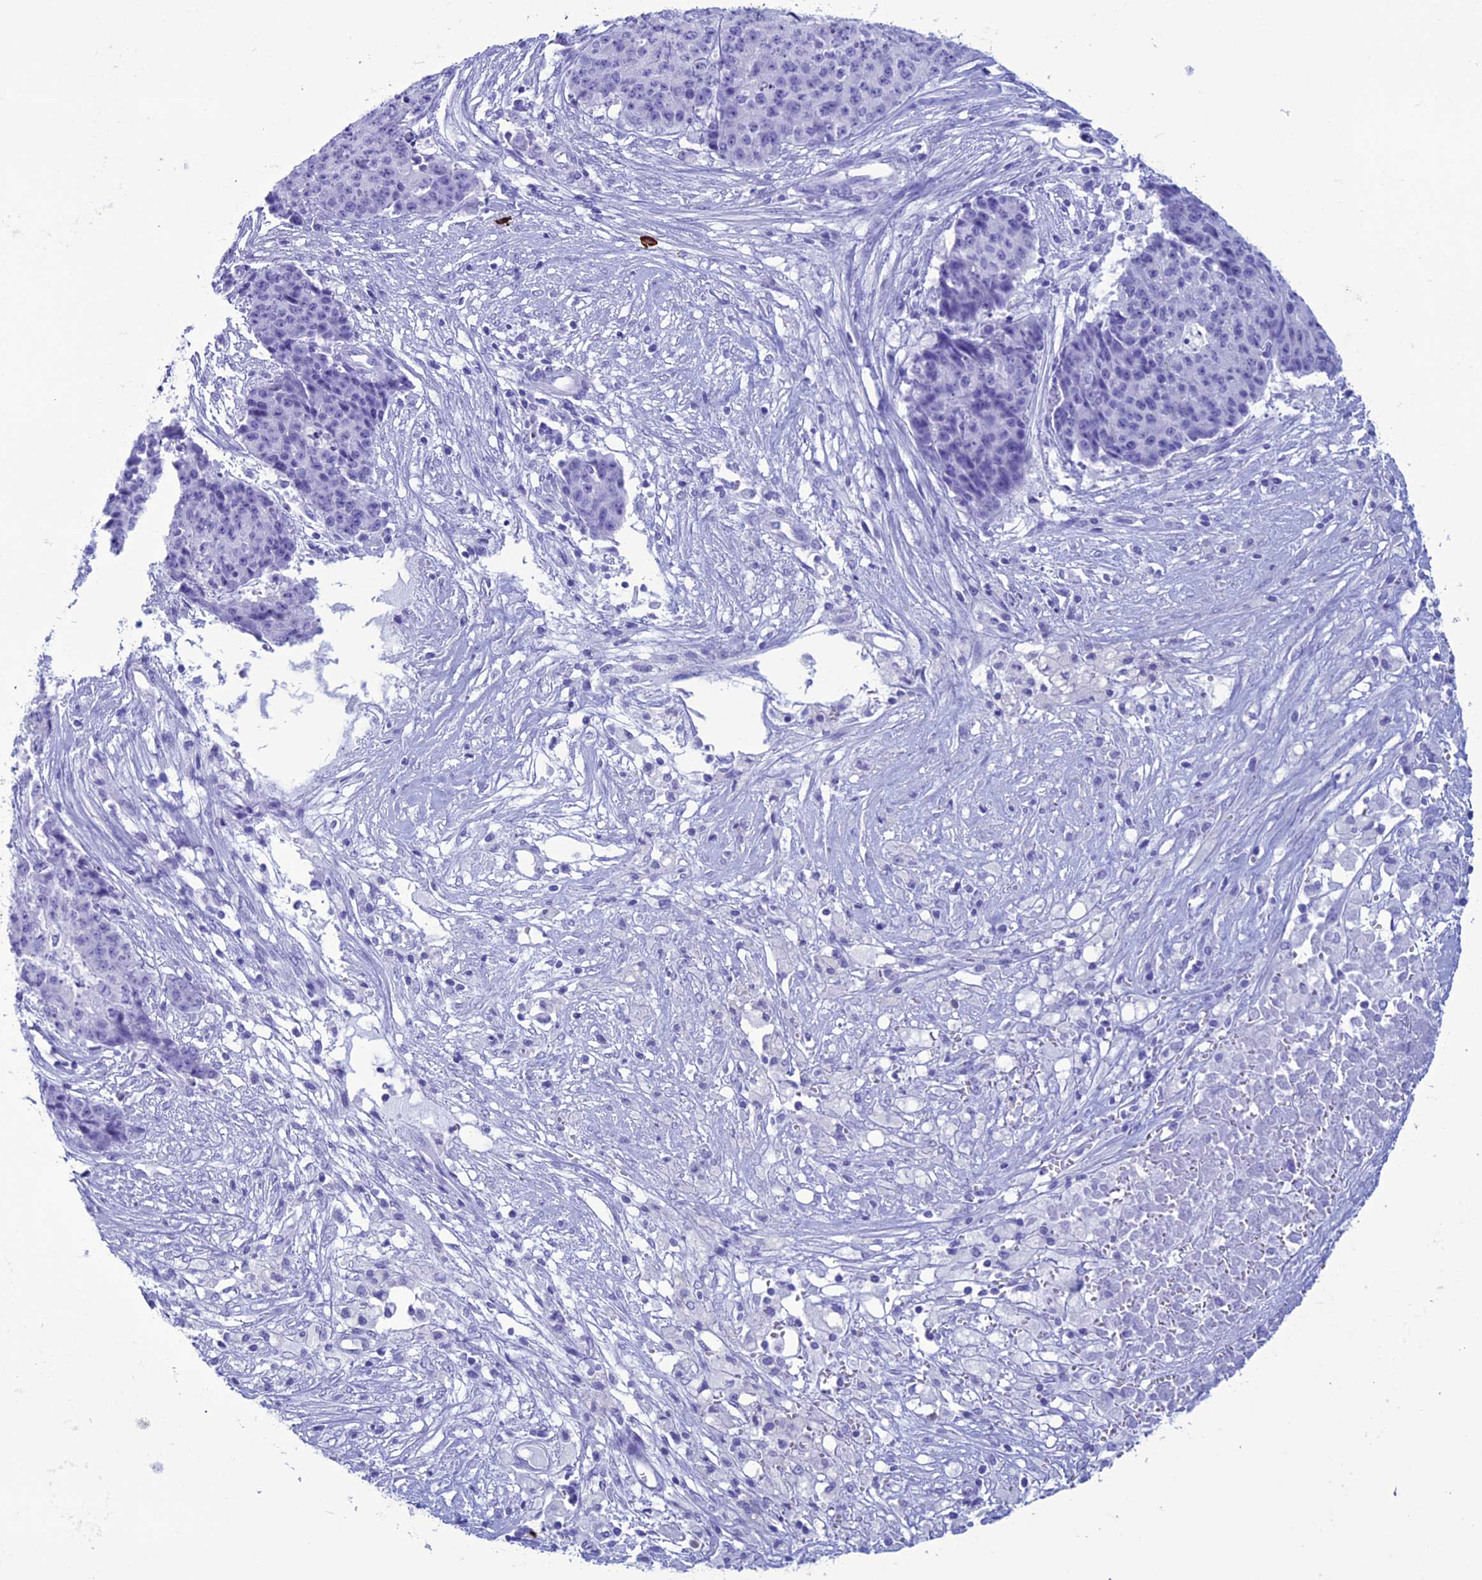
{"staining": {"intensity": "negative", "quantity": "none", "location": "none"}, "tissue": "ovarian cancer", "cell_type": "Tumor cells", "image_type": "cancer", "snomed": [{"axis": "morphology", "description": "Carcinoma, endometroid"}, {"axis": "topography", "description": "Ovary"}], "caption": "High power microscopy photomicrograph of an IHC image of ovarian cancer (endometroid carcinoma), revealing no significant positivity in tumor cells.", "gene": "MZB1", "patient": {"sex": "female", "age": 42}}